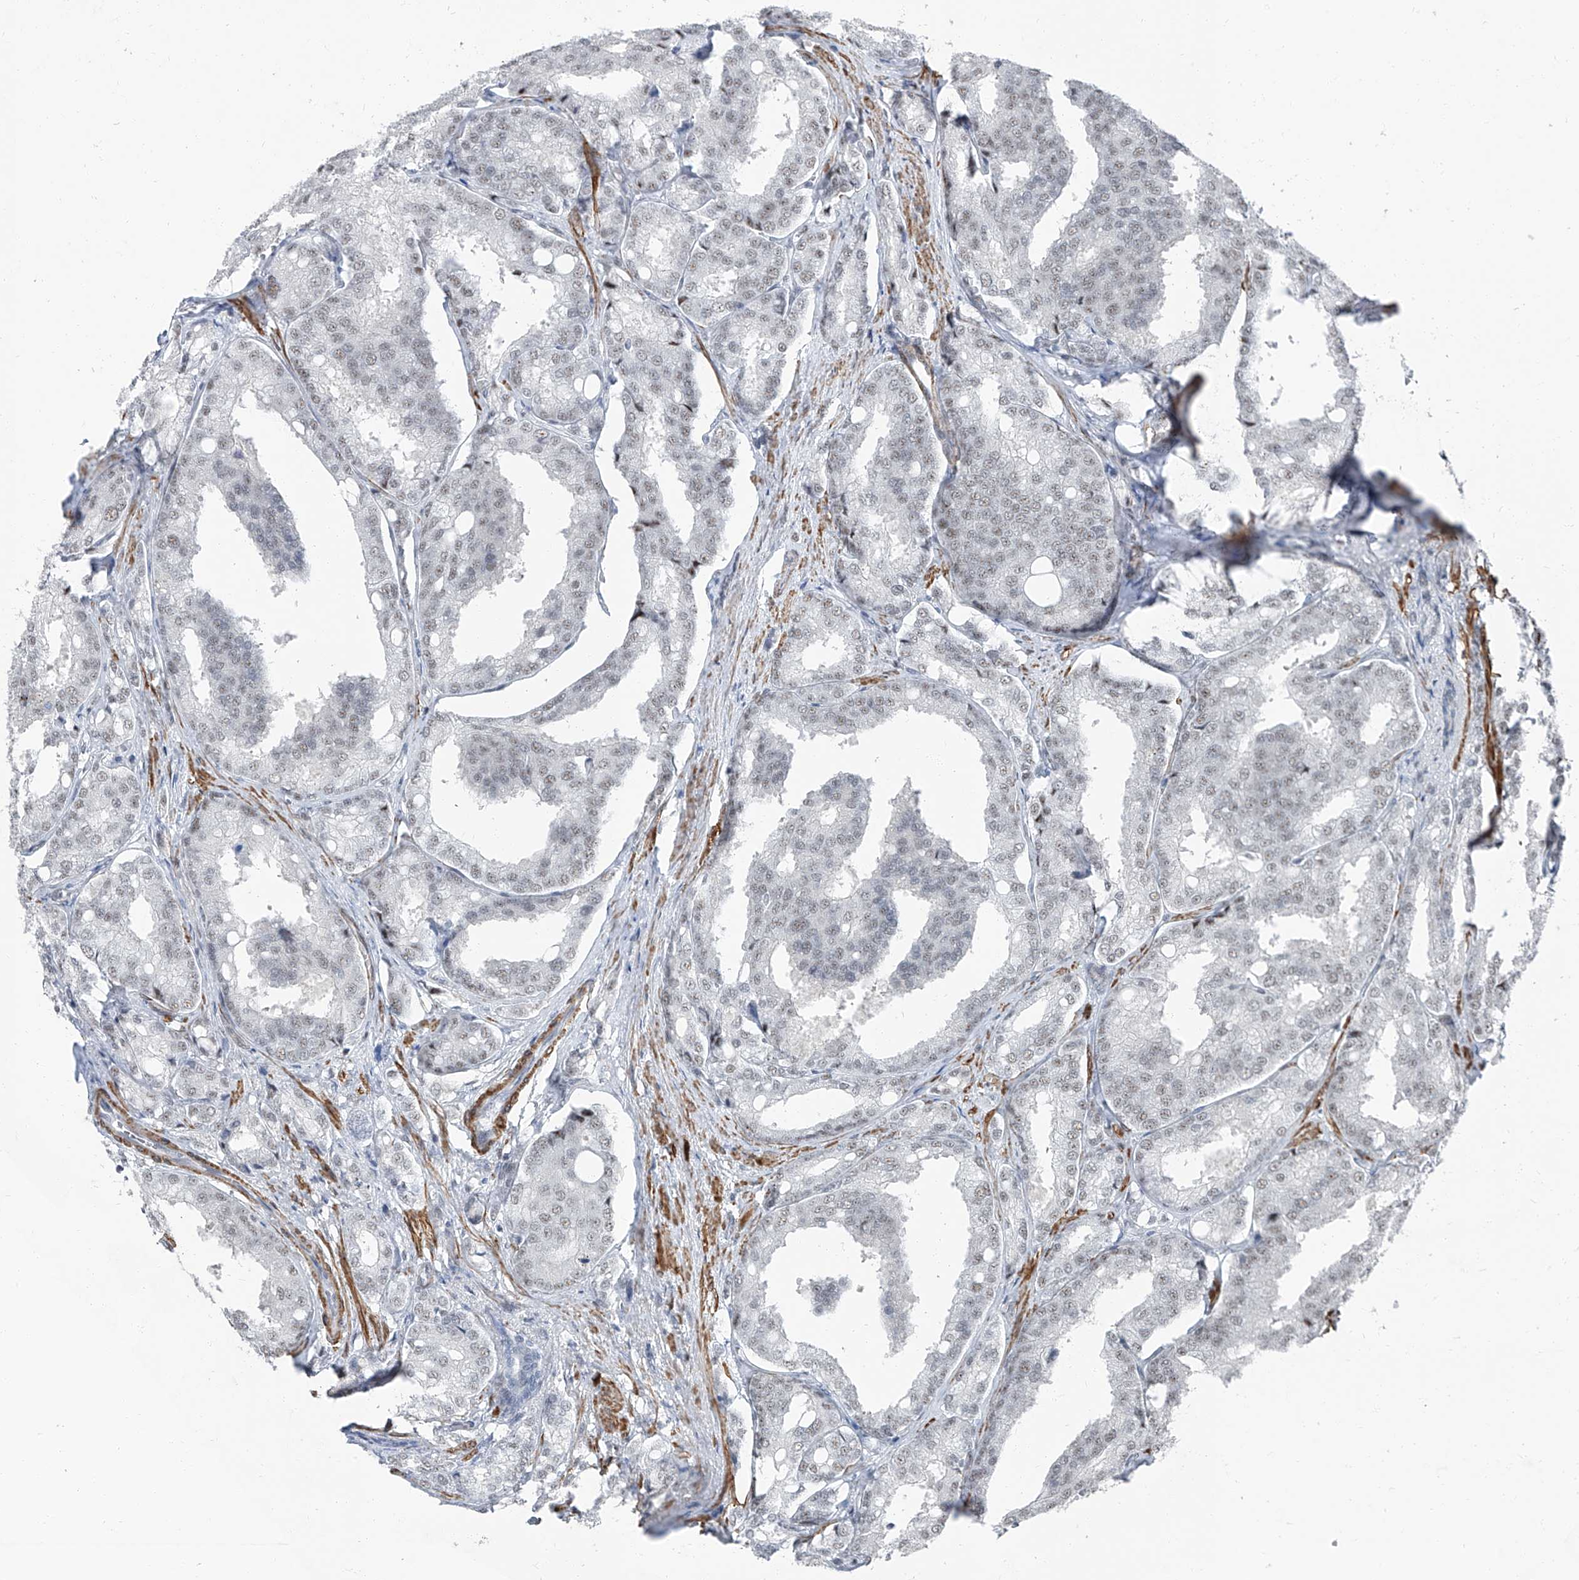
{"staining": {"intensity": "negative", "quantity": "none", "location": "none"}, "tissue": "prostate cancer", "cell_type": "Tumor cells", "image_type": "cancer", "snomed": [{"axis": "morphology", "description": "Adenocarcinoma, High grade"}, {"axis": "topography", "description": "Prostate"}], "caption": "Immunohistochemical staining of prostate high-grade adenocarcinoma exhibits no significant staining in tumor cells. (Stains: DAB (3,3'-diaminobenzidine) IHC with hematoxylin counter stain, Microscopy: brightfield microscopy at high magnification).", "gene": "TXLNB", "patient": {"sex": "male", "age": 50}}